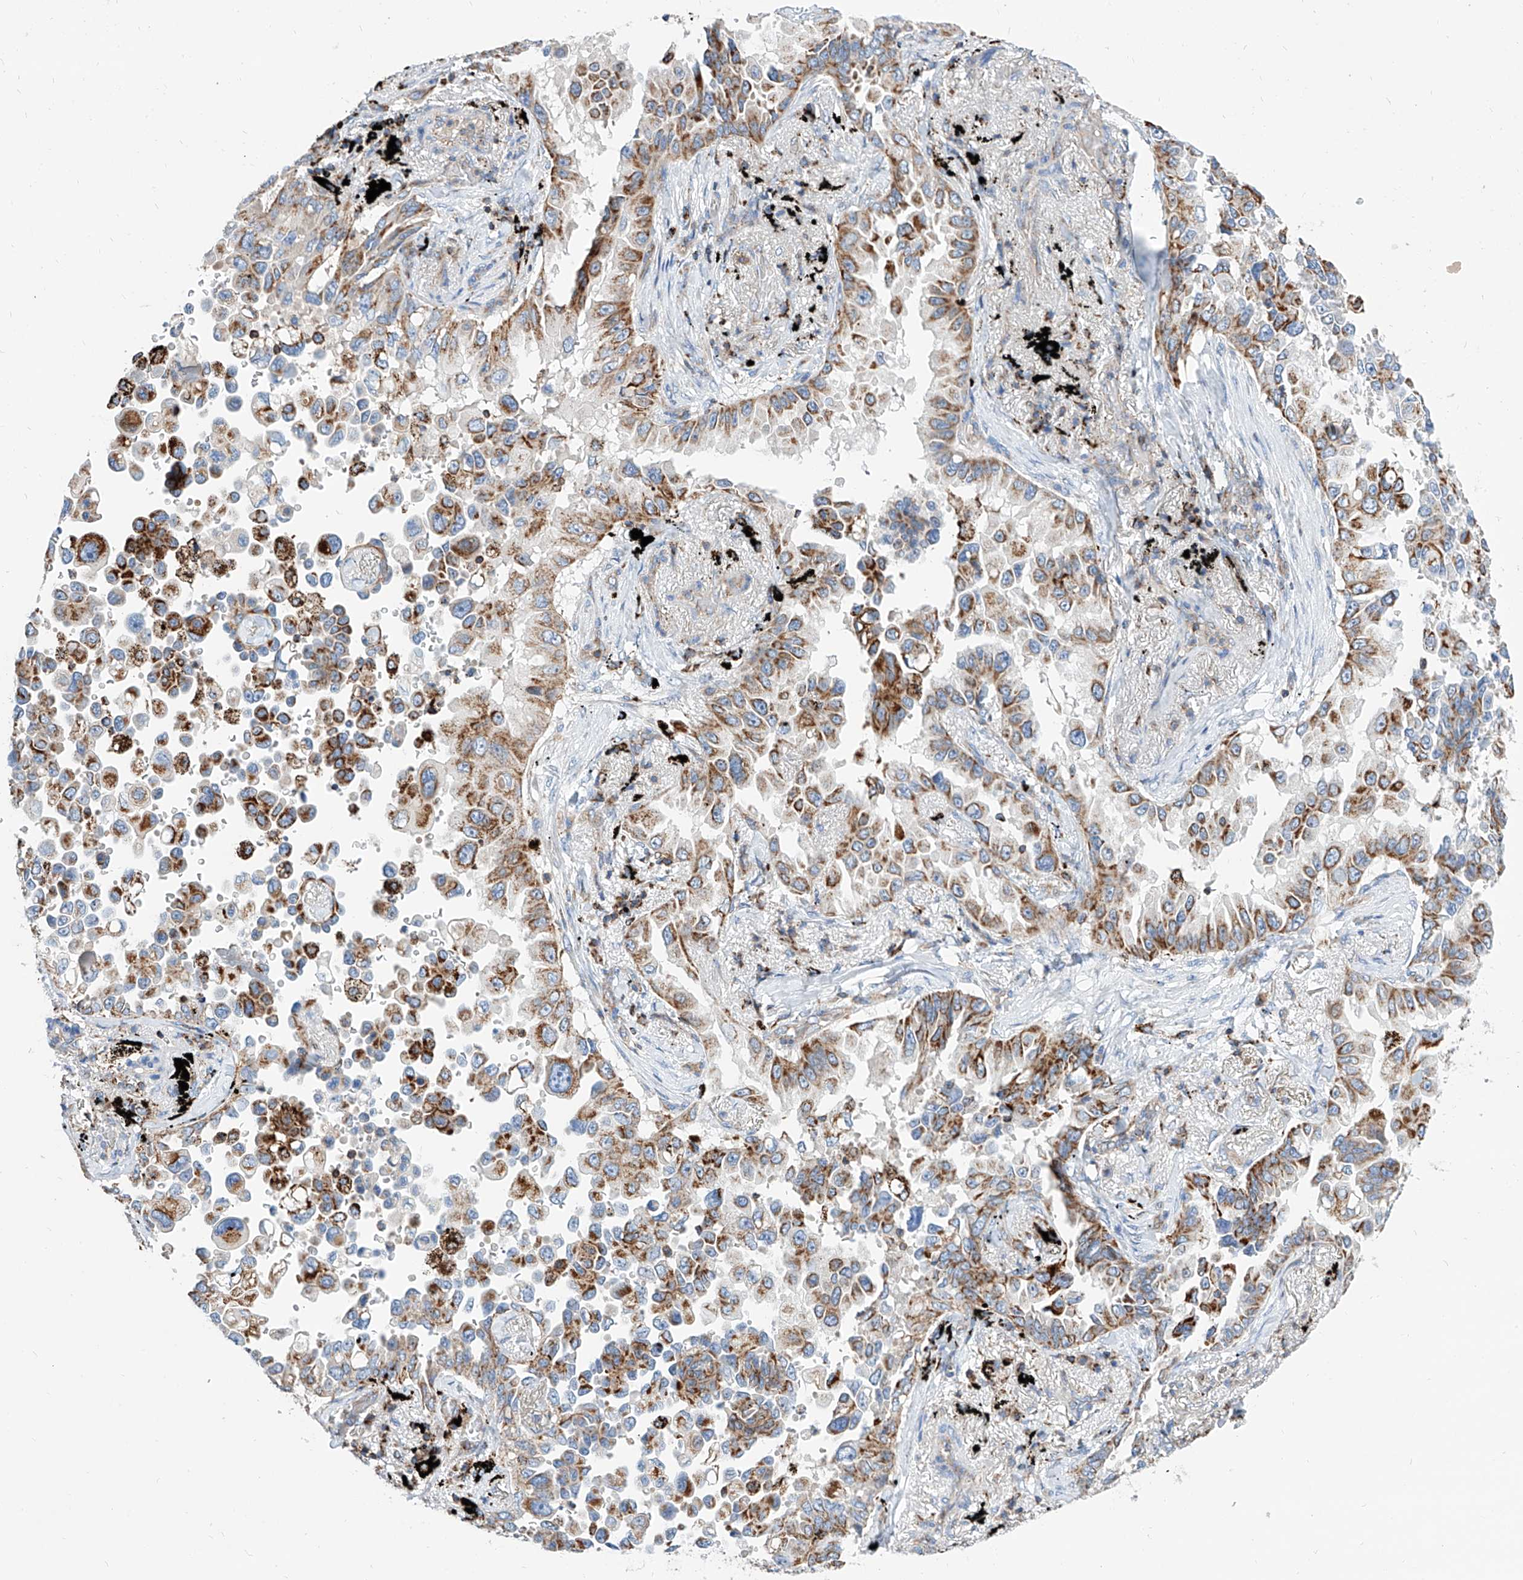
{"staining": {"intensity": "moderate", "quantity": ">75%", "location": "cytoplasmic/membranous"}, "tissue": "lung cancer", "cell_type": "Tumor cells", "image_type": "cancer", "snomed": [{"axis": "morphology", "description": "Adenocarcinoma, NOS"}, {"axis": "topography", "description": "Lung"}], "caption": "The image reveals staining of lung adenocarcinoma, revealing moderate cytoplasmic/membranous protein expression (brown color) within tumor cells. The staining was performed using DAB (3,3'-diaminobenzidine), with brown indicating positive protein expression. Nuclei are stained blue with hematoxylin.", "gene": "CPNE5", "patient": {"sex": "female", "age": 67}}